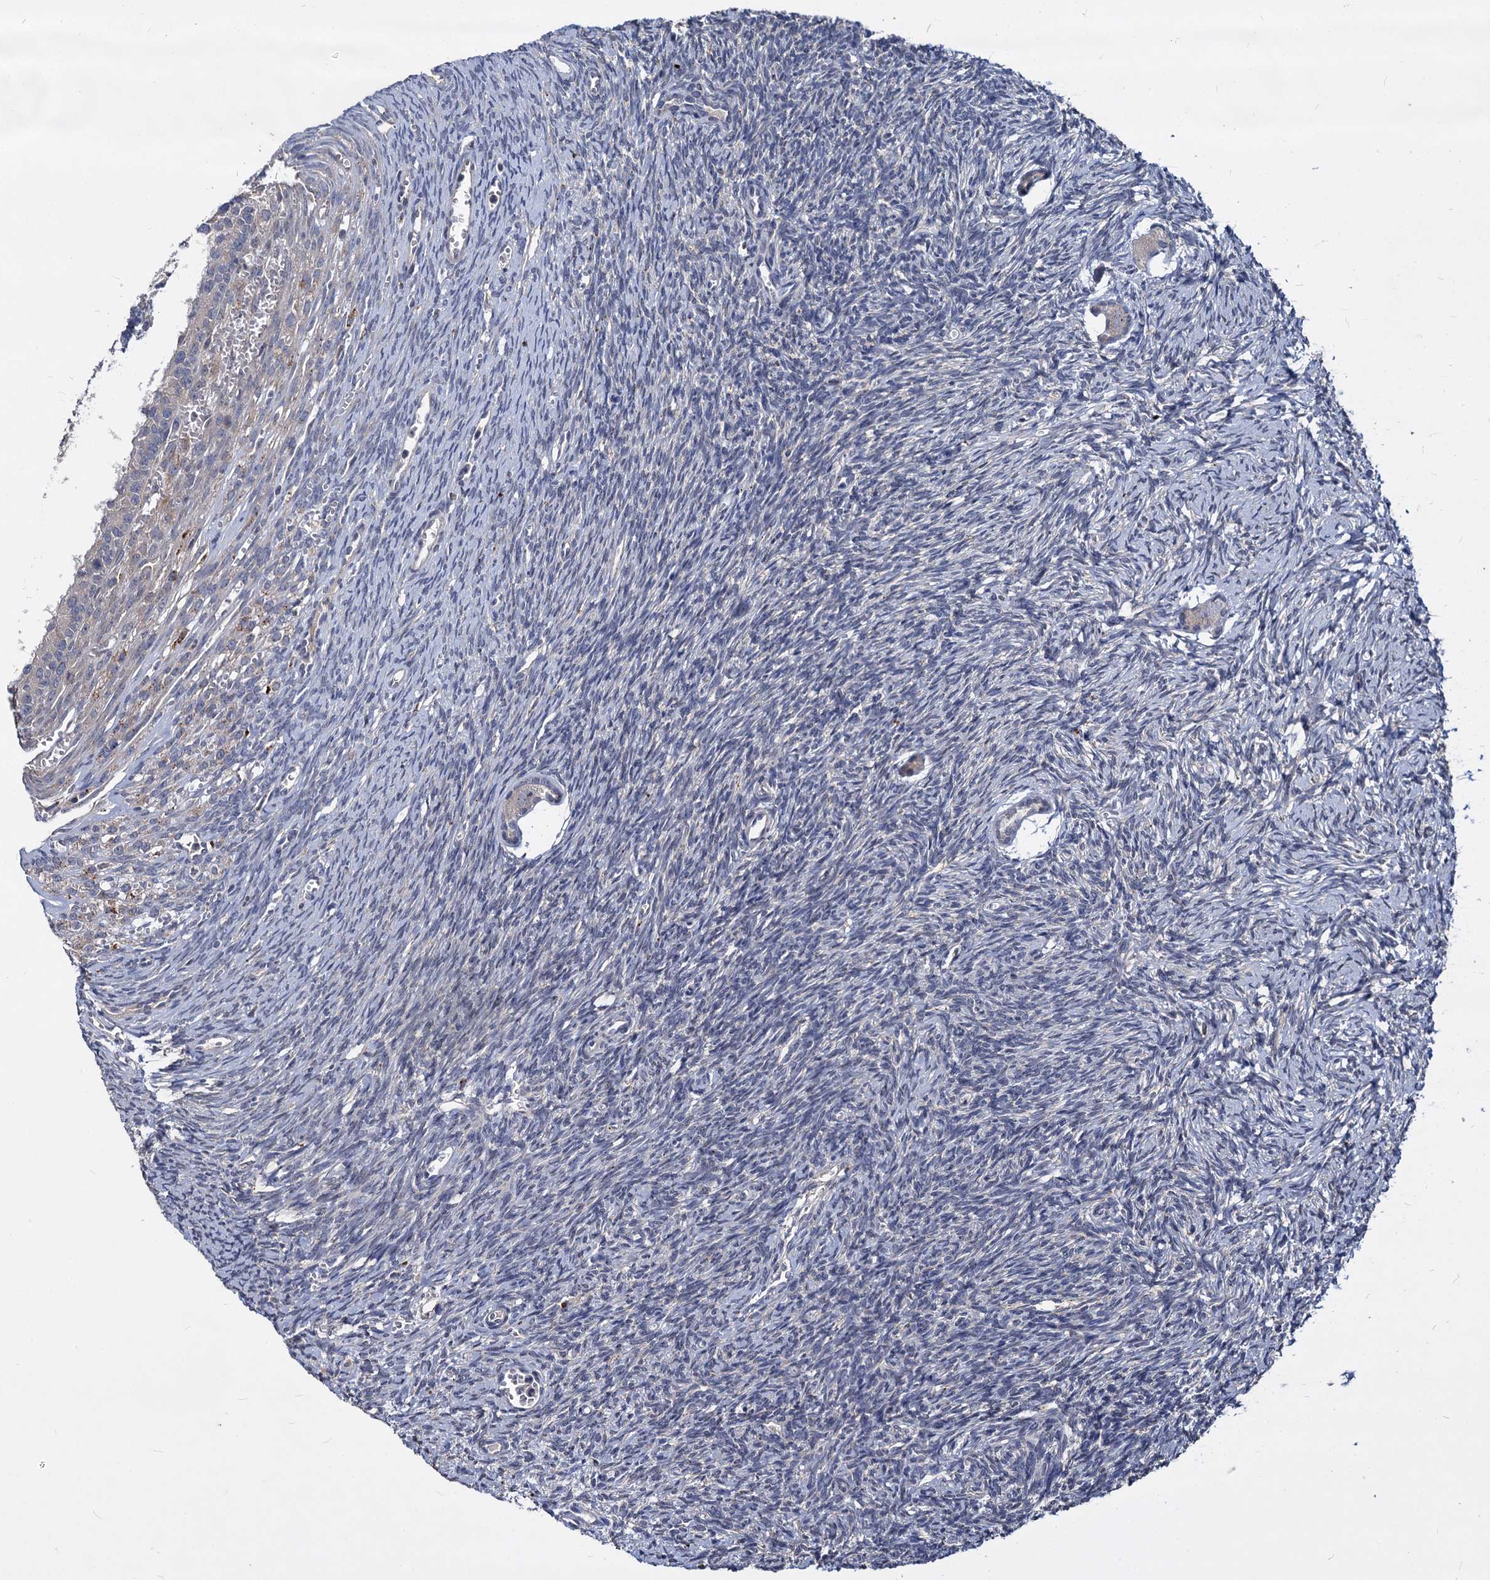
{"staining": {"intensity": "negative", "quantity": "none", "location": "none"}, "tissue": "ovary", "cell_type": "Follicle cells", "image_type": "normal", "snomed": [{"axis": "morphology", "description": "Normal tissue, NOS"}, {"axis": "topography", "description": "Ovary"}], "caption": "The photomicrograph reveals no significant positivity in follicle cells of ovary. (Stains: DAB (3,3'-diaminobenzidine) immunohistochemistry with hematoxylin counter stain, Microscopy: brightfield microscopy at high magnification).", "gene": "C11orf86", "patient": {"sex": "female", "age": 39}}